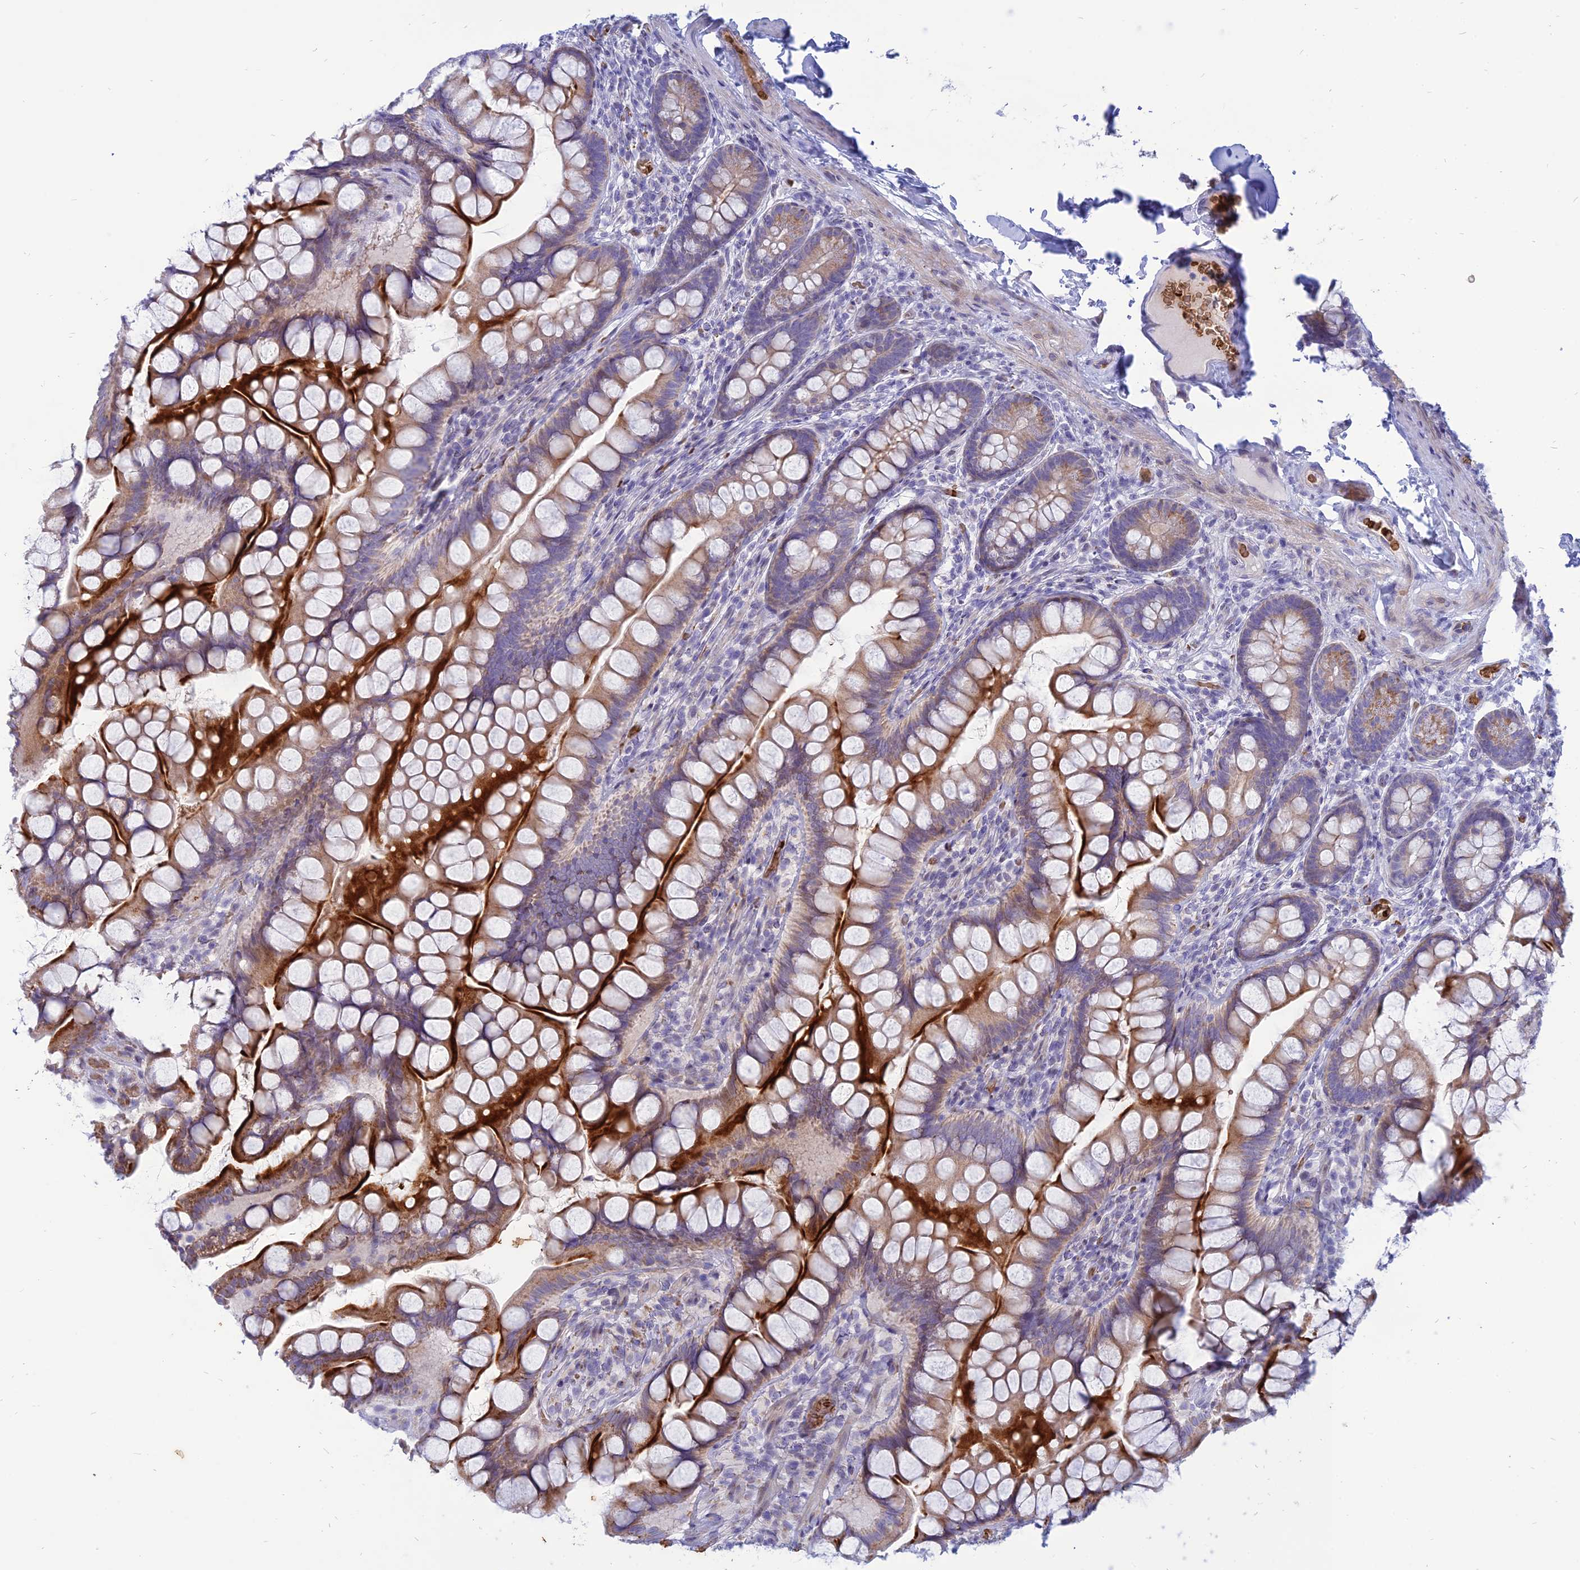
{"staining": {"intensity": "strong", "quantity": "<25%", "location": "cytoplasmic/membranous"}, "tissue": "small intestine", "cell_type": "Glandular cells", "image_type": "normal", "snomed": [{"axis": "morphology", "description": "Normal tissue, NOS"}, {"axis": "topography", "description": "Small intestine"}], "caption": "Protein staining displays strong cytoplasmic/membranous staining in about <25% of glandular cells in unremarkable small intestine.", "gene": "HHAT", "patient": {"sex": "male", "age": 70}}